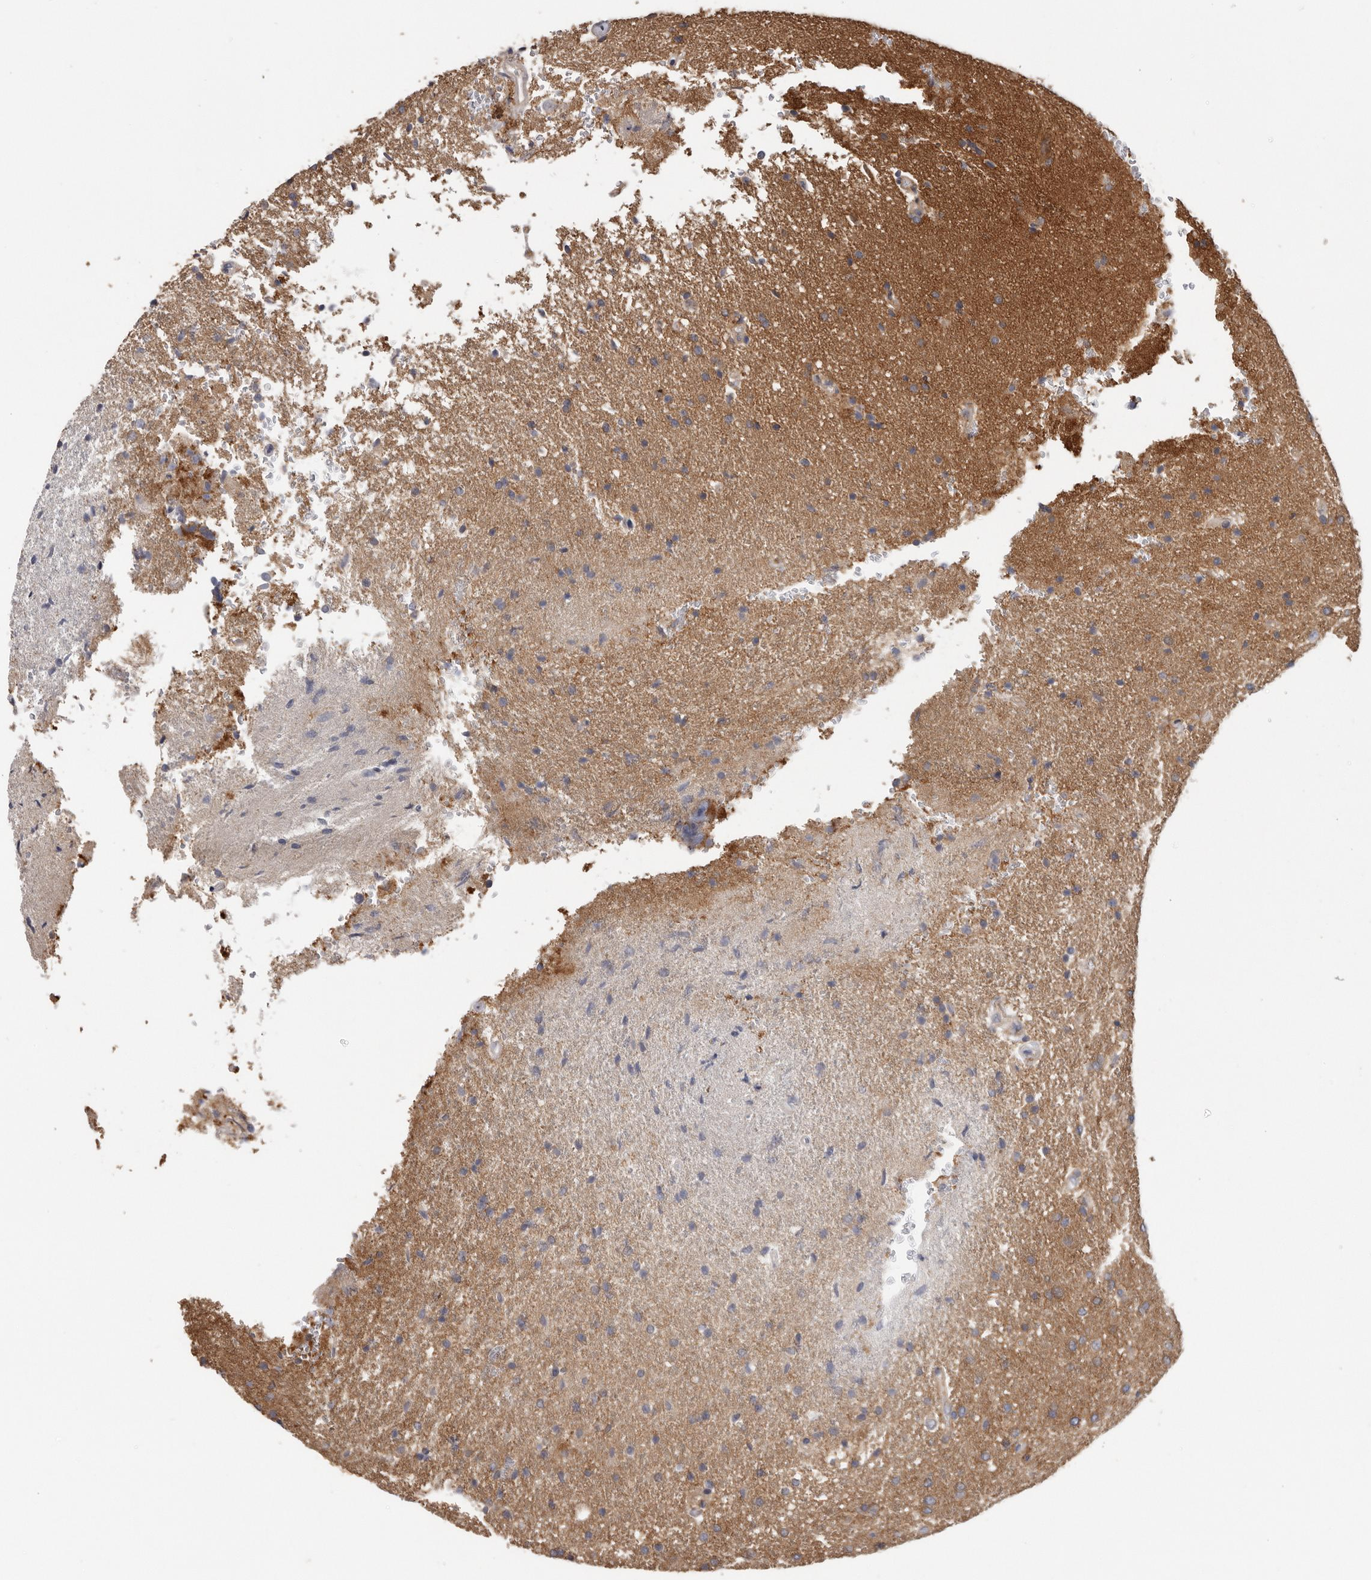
{"staining": {"intensity": "moderate", "quantity": "25%-75%", "location": "cytoplasmic/membranous"}, "tissue": "glioma", "cell_type": "Tumor cells", "image_type": "cancer", "snomed": [{"axis": "morphology", "description": "Glioma, malignant, High grade"}, {"axis": "topography", "description": "Brain"}], "caption": "The image exhibits a brown stain indicating the presence of a protein in the cytoplasmic/membranous of tumor cells in high-grade glioma (malignant).", "gene": "WDTC1", "patient": {"sex": "male", "age": 72}}